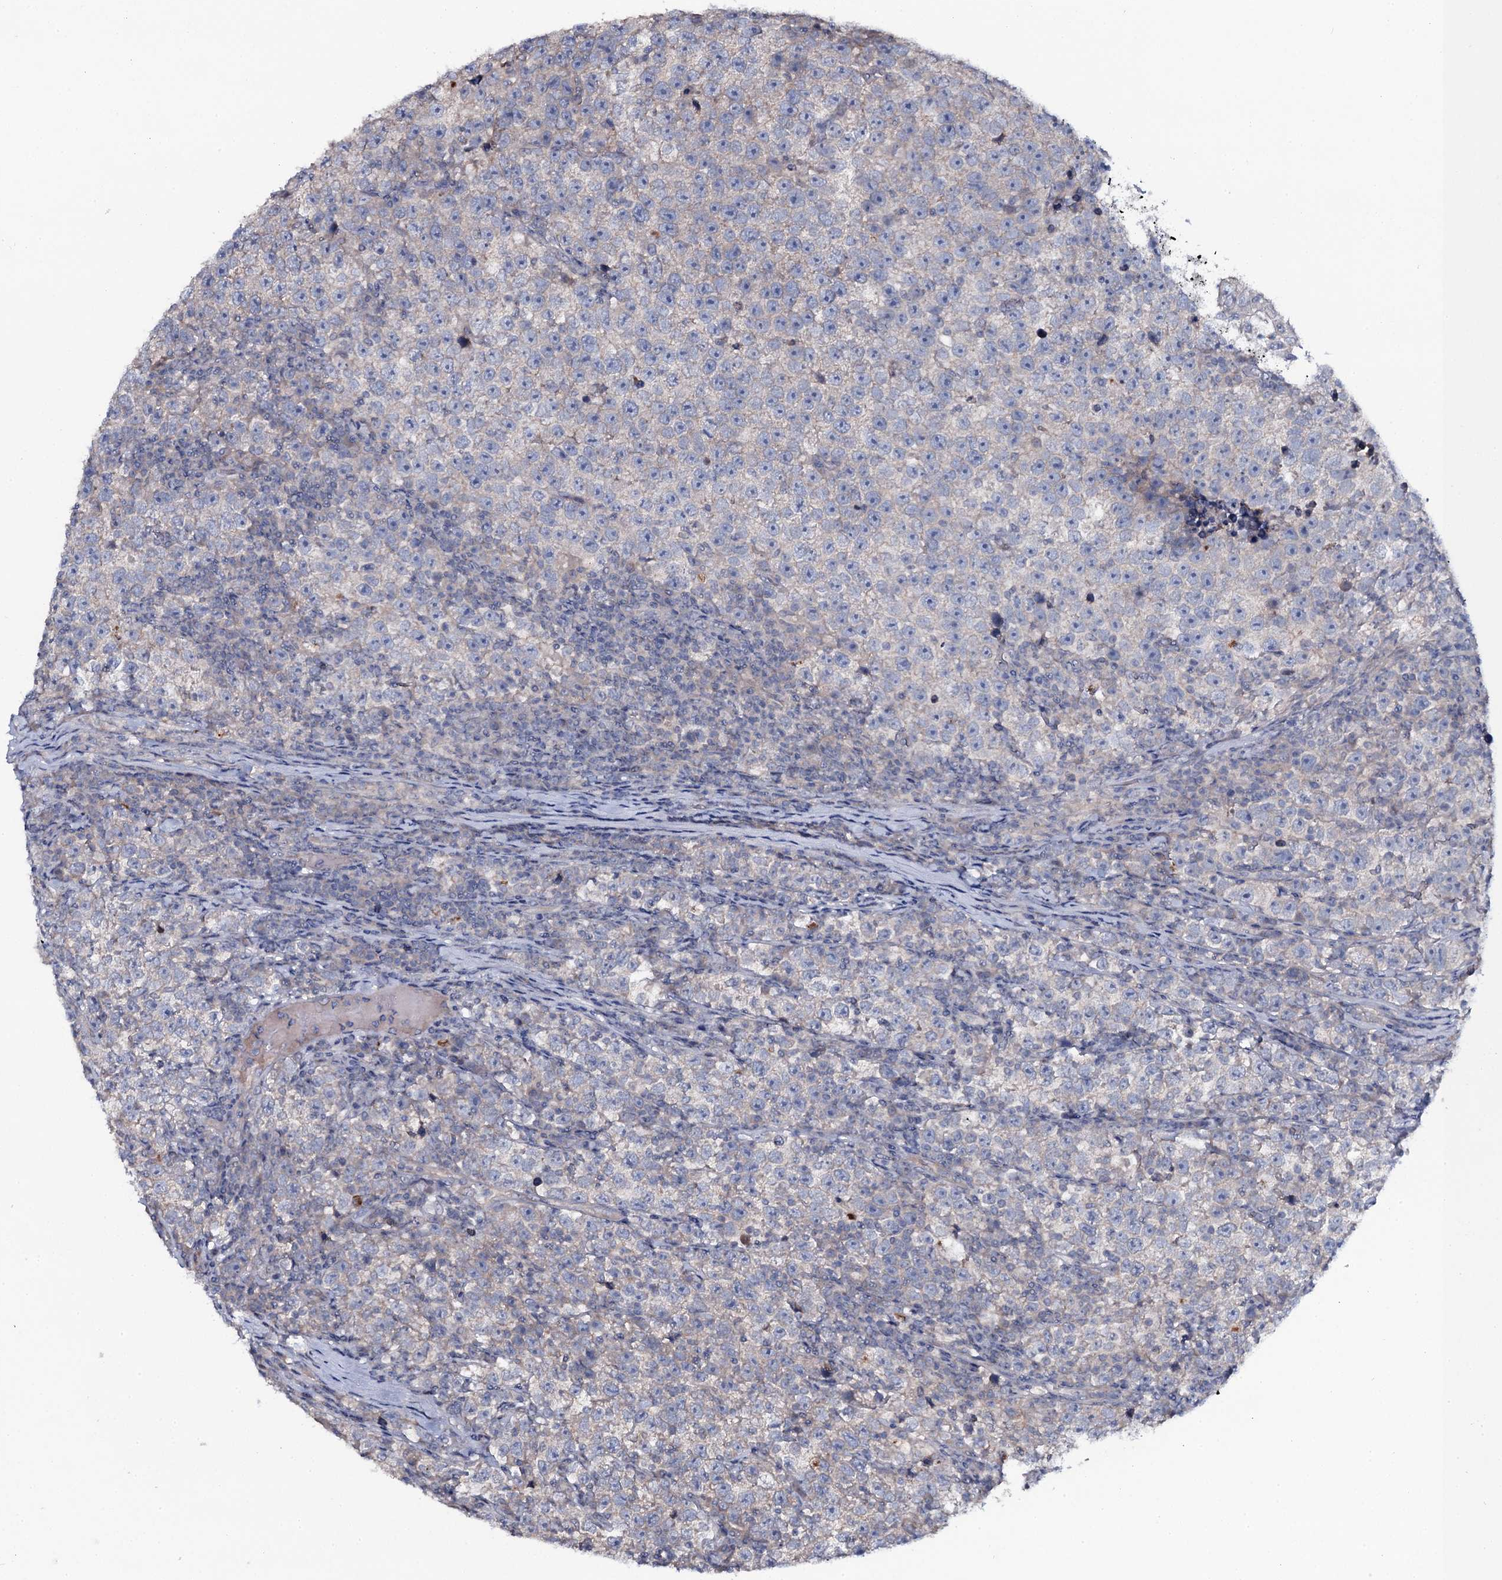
{"staining": {"intensity": "negative", "quantity": "none", "location": "none"}, "tissue": "testis cancer", "cell_type": "Tumor cells", "image_type": "cancer", "snomed": [{"axis": "morphology", "description": "Normal tissue, NOS"}, {"axis": "morphology", "description": "Seminoma, NOS"}, {"axis": "topography", "description": "Testis"}], "caption": "Tumor cells are negative for brown protein staining in testis cancer. Brightfield microscopy of immunohistochemistry (IHC) stained with DAB (3,3'-diaminobenzidine) (brown) and hematoxylin (blue), captured at high magnification.", "gene": "SNAP23", "patient": {"sex": "male", "age": 43}}